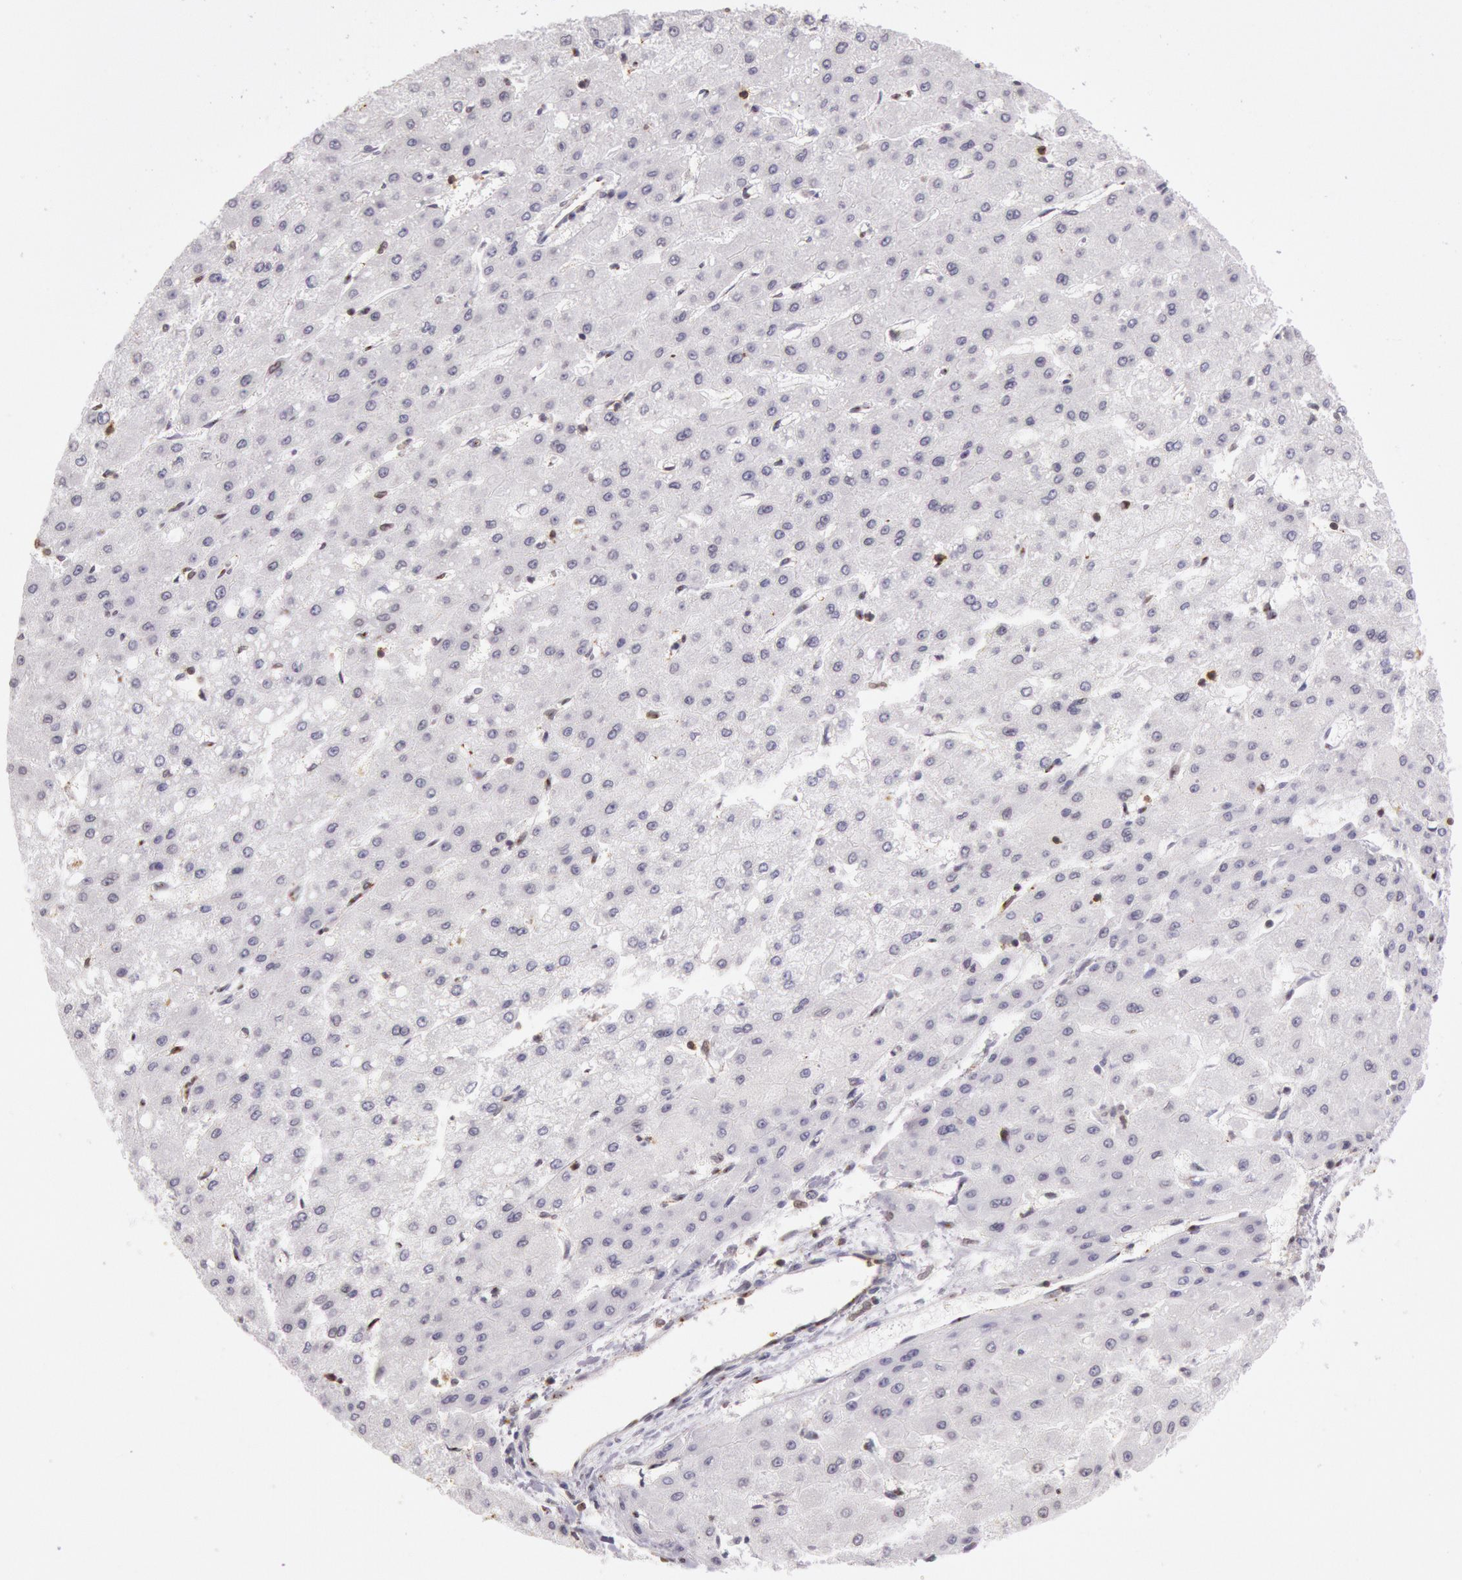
{"staining": {"intensity": "negative", "quantity": "none", "location": "none"}, "tissue": "liver cancer", "cell_type": "Tumor cells", "image_type": "cancer", "snomed": [{"axis": "morphology", "description": "Carcinoma, Hepatocellular, NOS"}, {"axis": "topography", "description": "Liver"}], "caption": "Immunohistochemistry of human hepatocellular carcinoma (liver) demonstrates no positivity in tumor cells.", "gene": "HIF1A", "patient": {"sex": "female", "age": 52}}